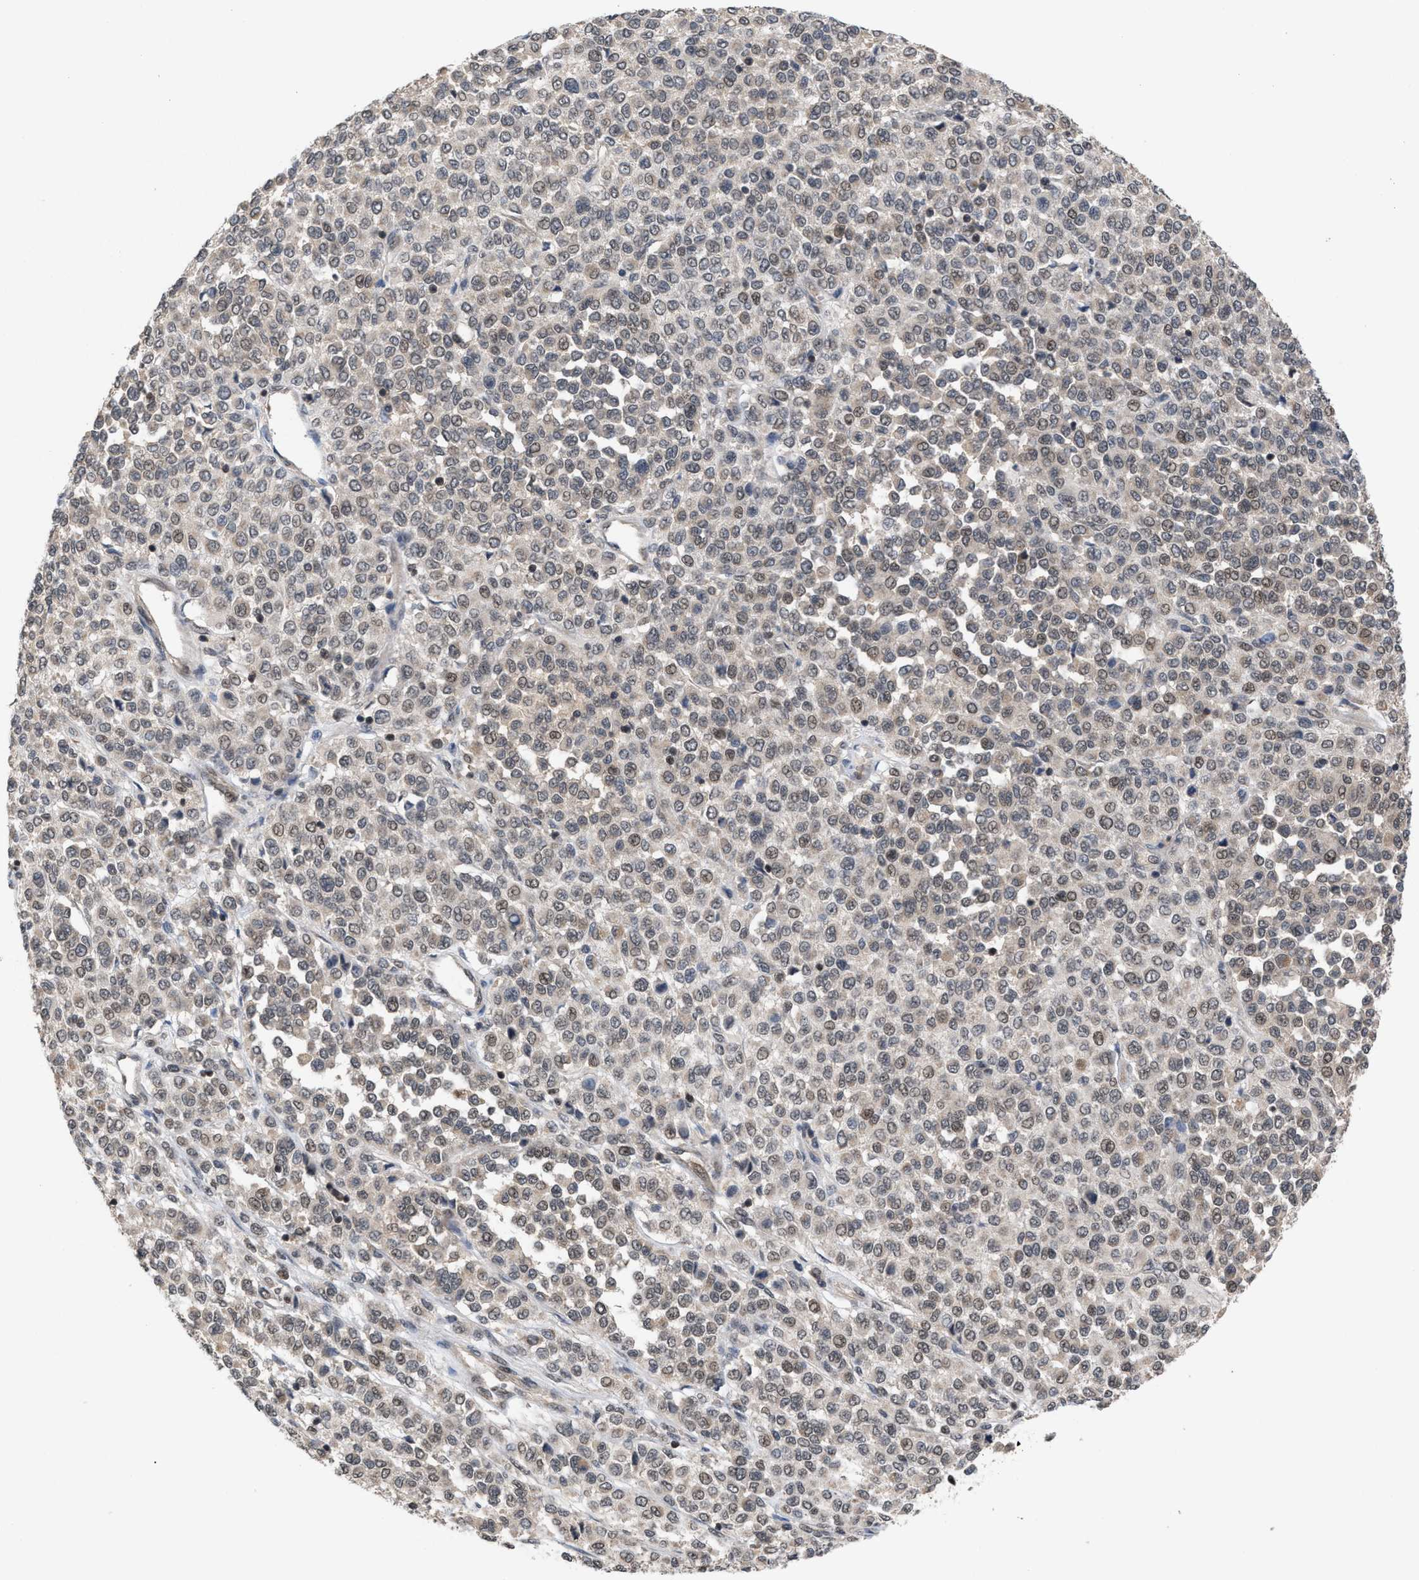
{"staining": {"intensity": "weak", "quantity": "25%-75%", "location": "nuclear"}, "tissue": "melanoma", "cell_type": "Tumor cells", "image_type": "cancer", "snomed": [{"axis": "morphology", "description": "Malignant melanoma, Metastatic site"}, {"axis": "topography", "description": "Pancreas"}], "caption": "IHC image of human malignant melanoma (metastatic site) stained for a protein (brown), which exhibits low levels of weak nuclear positivity in about 25%-75% of tumor cells.", "gene": "C9orf78", "patient": {"sex": "female", "age": 30}}